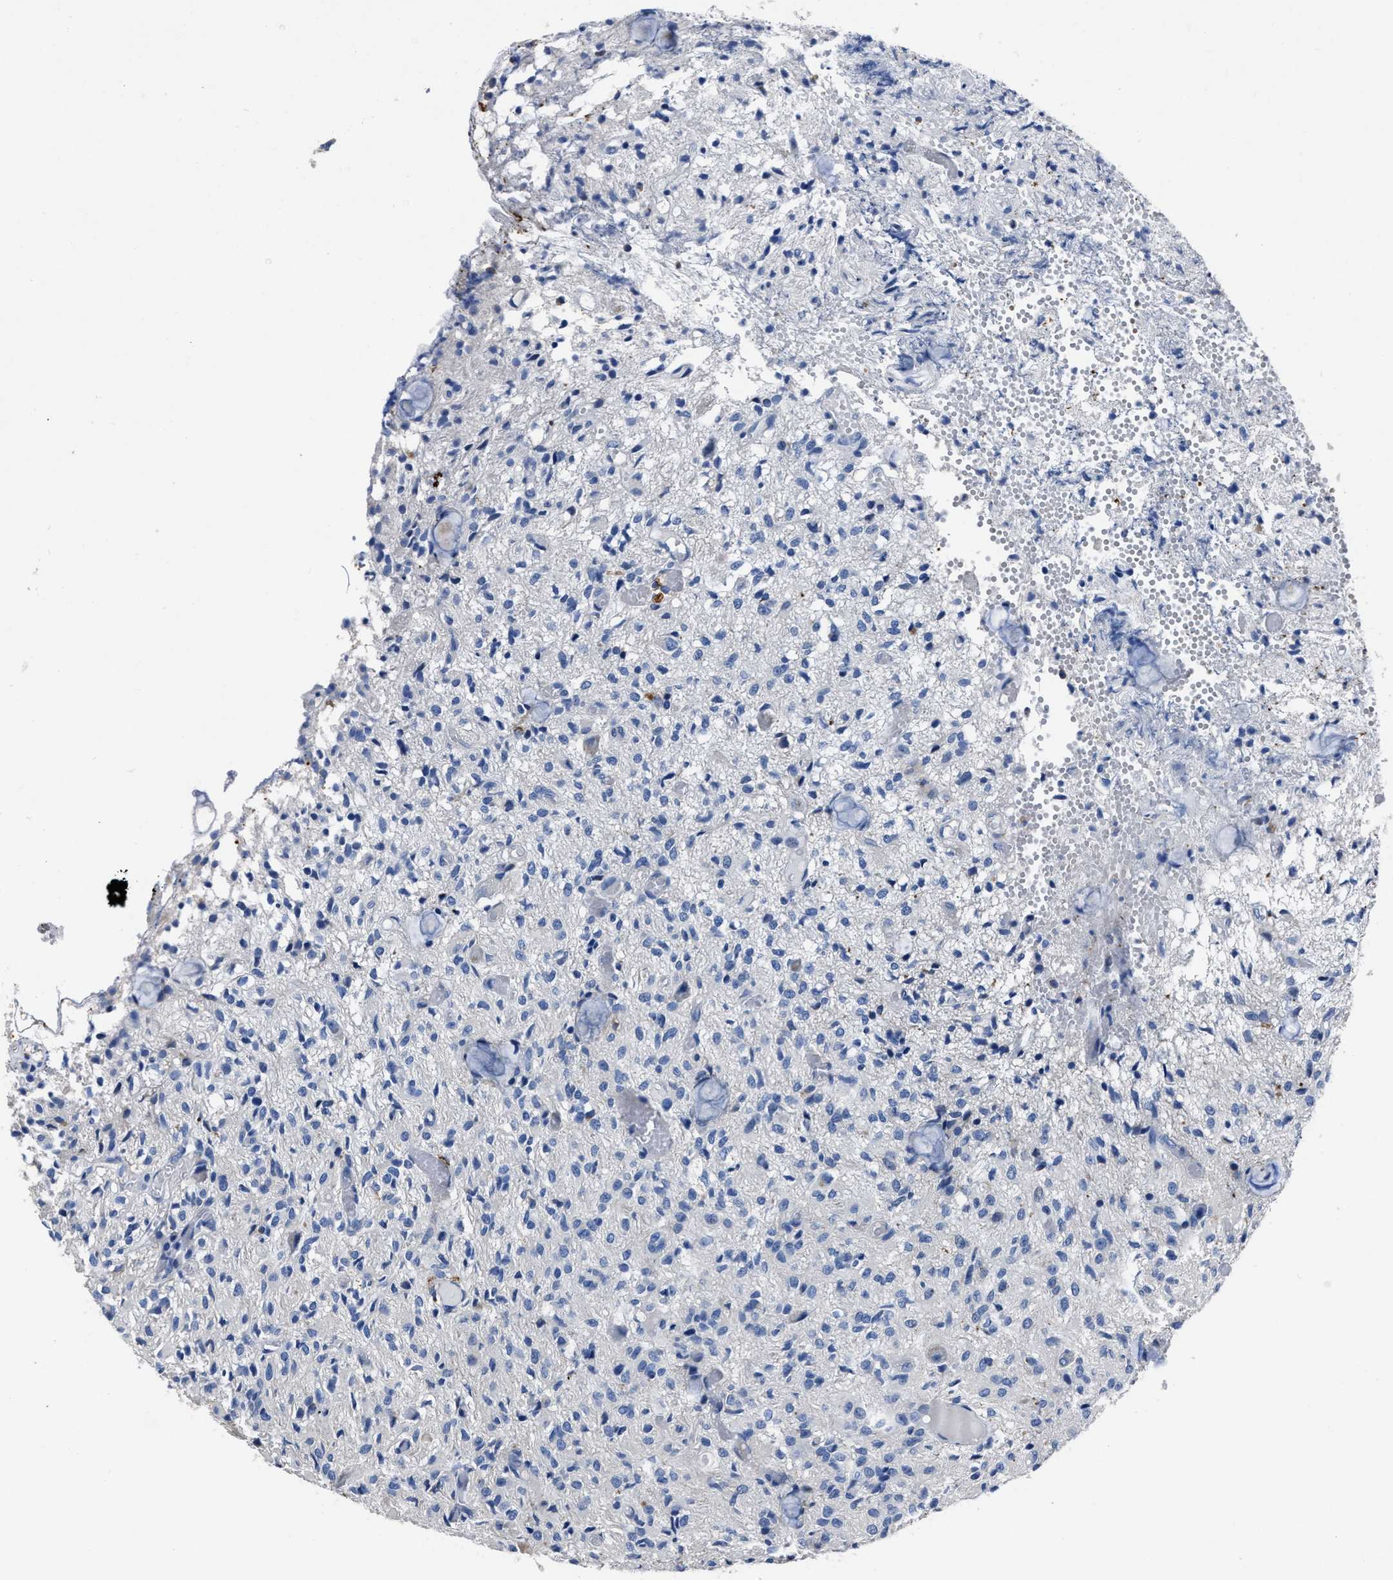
{"staining": {"intensity": "negative", "quantity": "none", "location": "none"}, "tissue": "glioma", "cell_type": "Tumor cells", "image_type": "cancer", "snomed": [{"axis": "morphology", "description": "Glioma, malignant, High grade"}, {"axis": "topography", "description": "Brain"}], "caption": "Tumor cells show no significant expression in malignant glioma (high-grade). (Immunohistochemistry, brightfield microscopy, high magnification).", "gene": "OR10G3", "patient": {"sex": "female", "age": 59}}